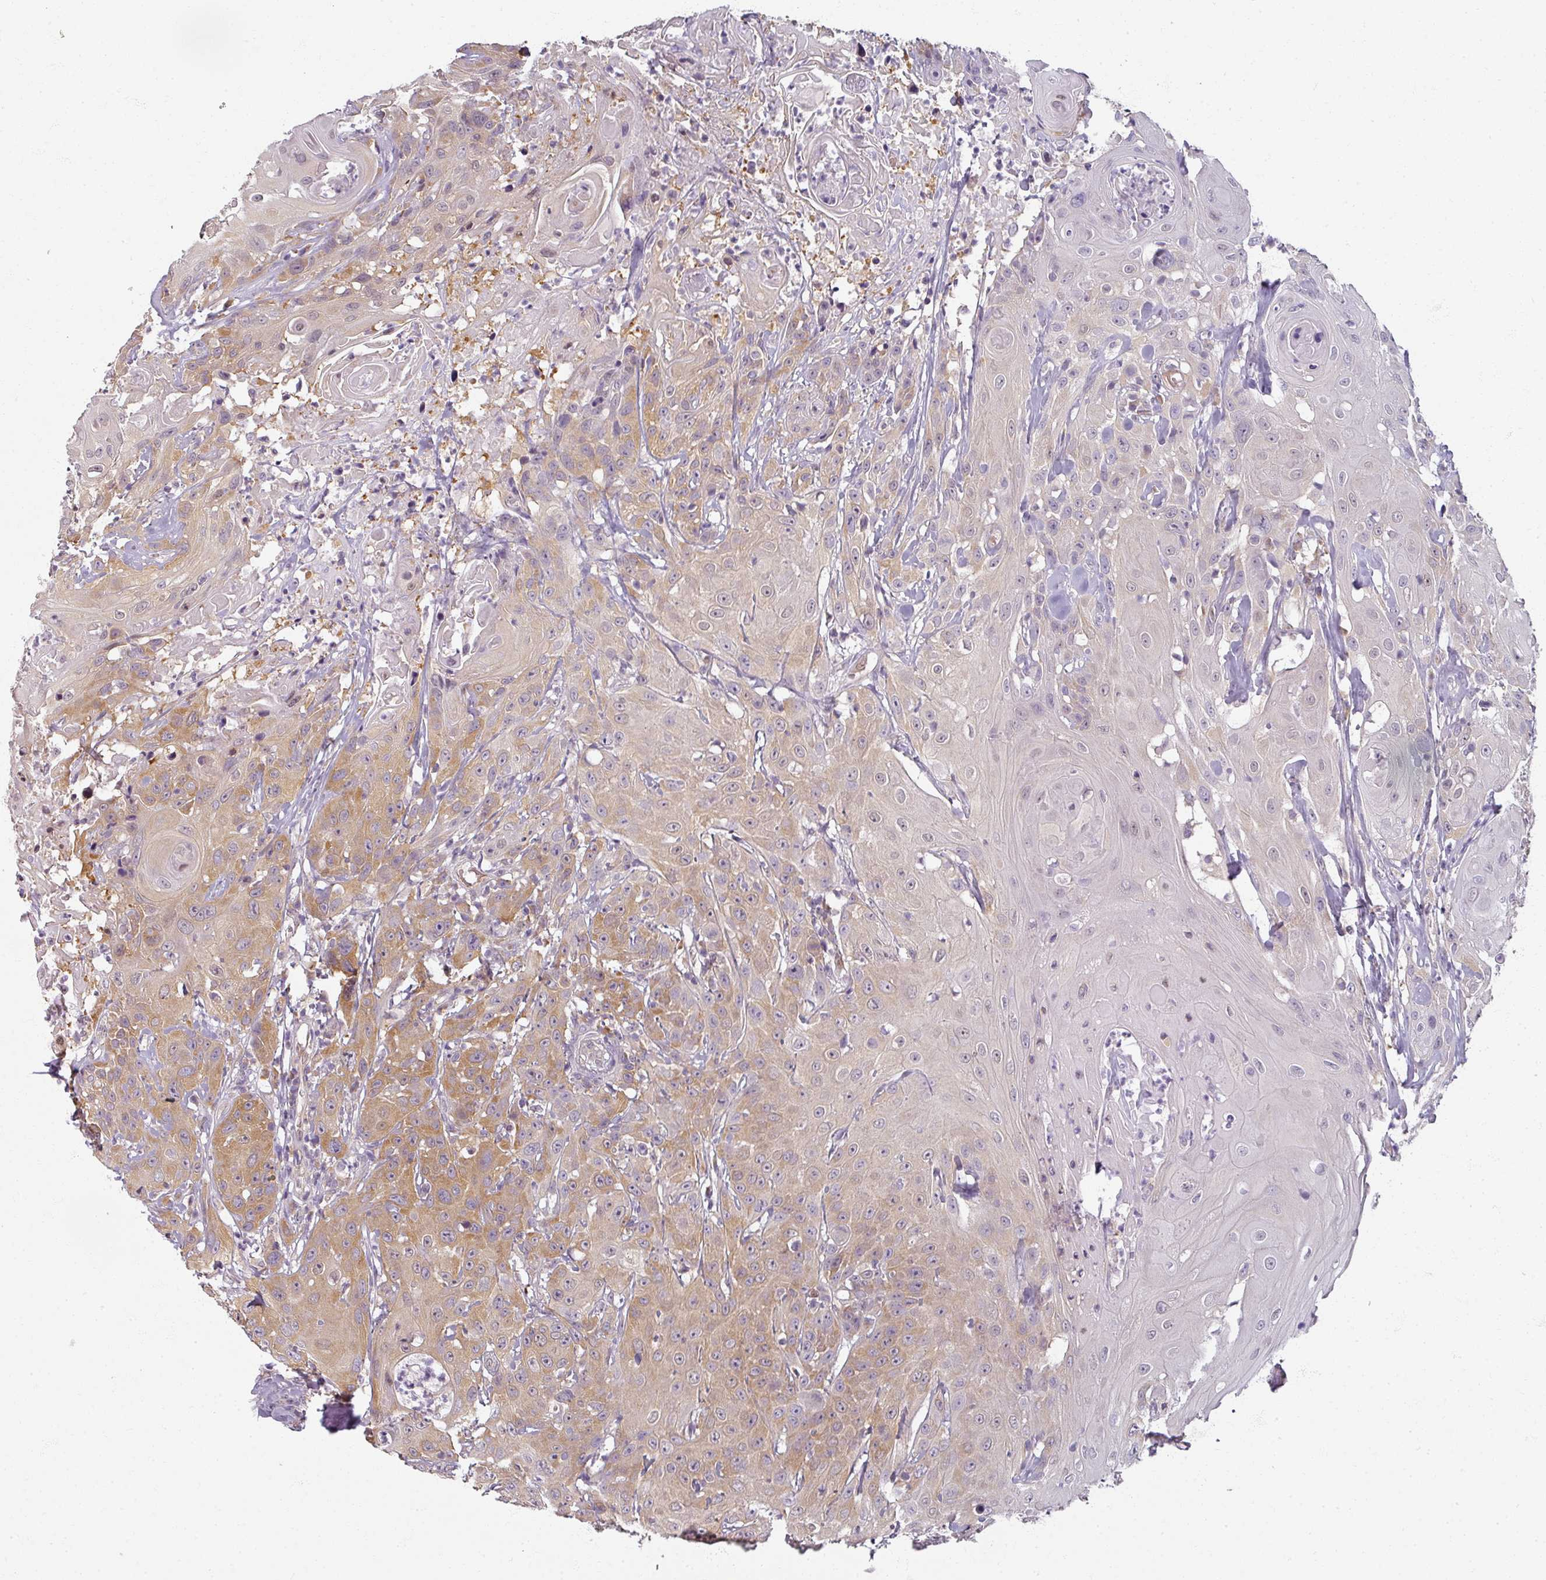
{"staining": {"intensity": "moderate", "quantity": "25%-75%", "location": "cytoplasmic/membranous"}, "tissue": "head and neck cancer", "cell_type": "Tumor cells", "image_type": "cancer", "snomed": [{"axis": "morphology", "description": "Squamous cell carcinoma, NOS"}, {"axis": "topography", "description": "Skin"}, {"axis": "topography", "description": "Head-Neck"}], "caption": "A brown stain shows moderate cytoplasmic/membranous staining of a protein in human head and neck cancer tumor cells. The staining was performed using DAB to visualize the protein expression in brown, while the nuclei were stained in blue with hematoxylin (Magnification: 20x).", "gene": "AGPAT4", "patient": {"sex": "male", "age": 80}}